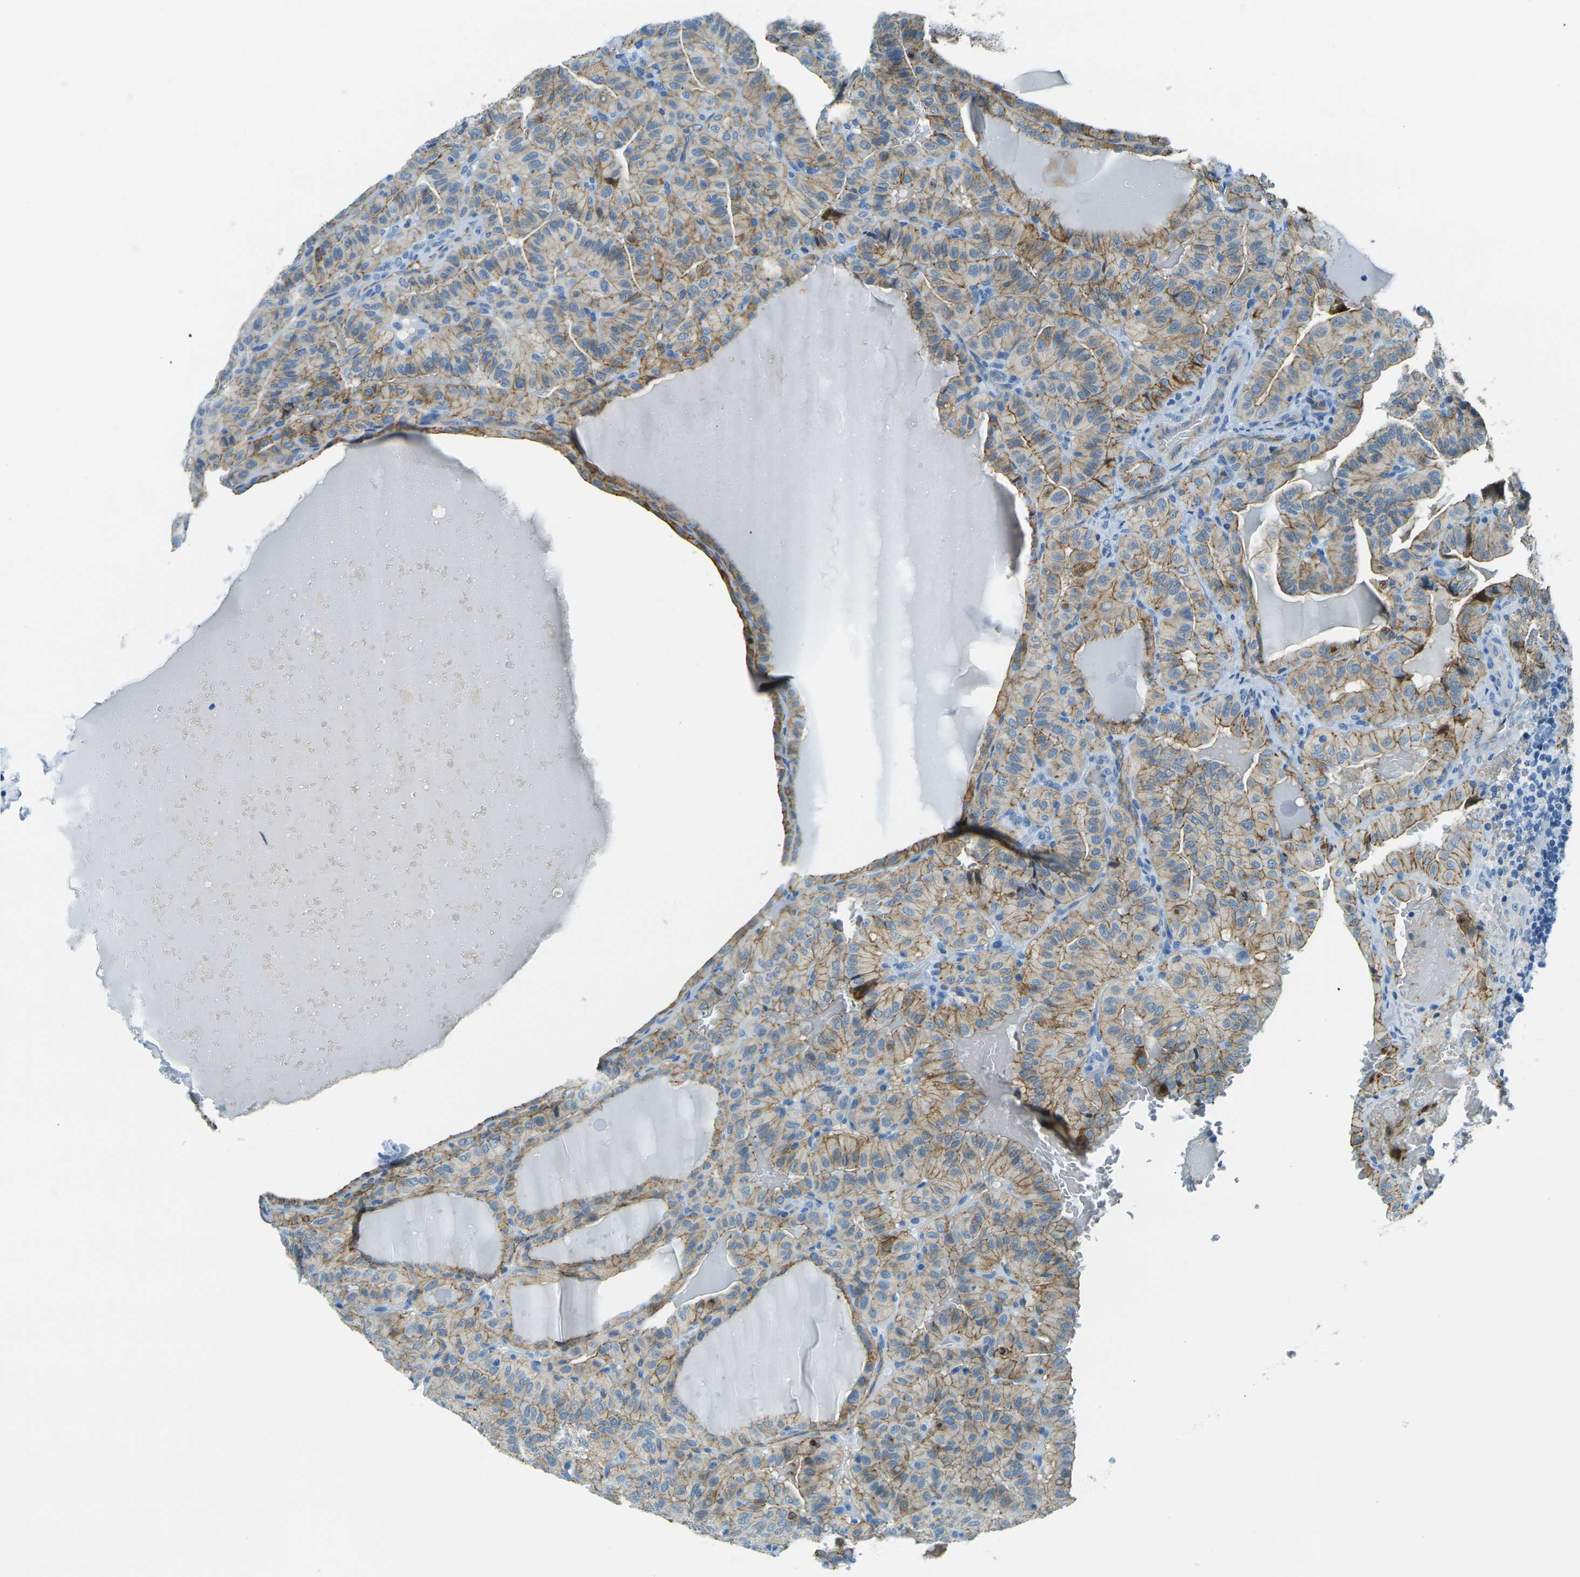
{"staining": {"intensity": "moderate", "quantity": ">75%", "location": "cytoplasmic/membranous"}, "tissue": "thyroid cancer", "cell_type": "Tumor cells", "image_type": "cancer", "snomed": [{"axis": "morphology", "description": "Papillary adenocarcinoma, NOS"}, {"axis": "topography", "description": "Thyroid gland"}], "caption": "High-magnification brightfield microscopy of thyroid papillary adenocarcinoma stained with DAB (3,3'-diaminobenzidine) (brown) and counterstained with hematoxylin (blue). tumor cells exhibit moderate cytoplasmic/membranous expression is present in about>75% of cells.", "gene": "OCLN", "patient": {"sex": "male", "age": 77}}